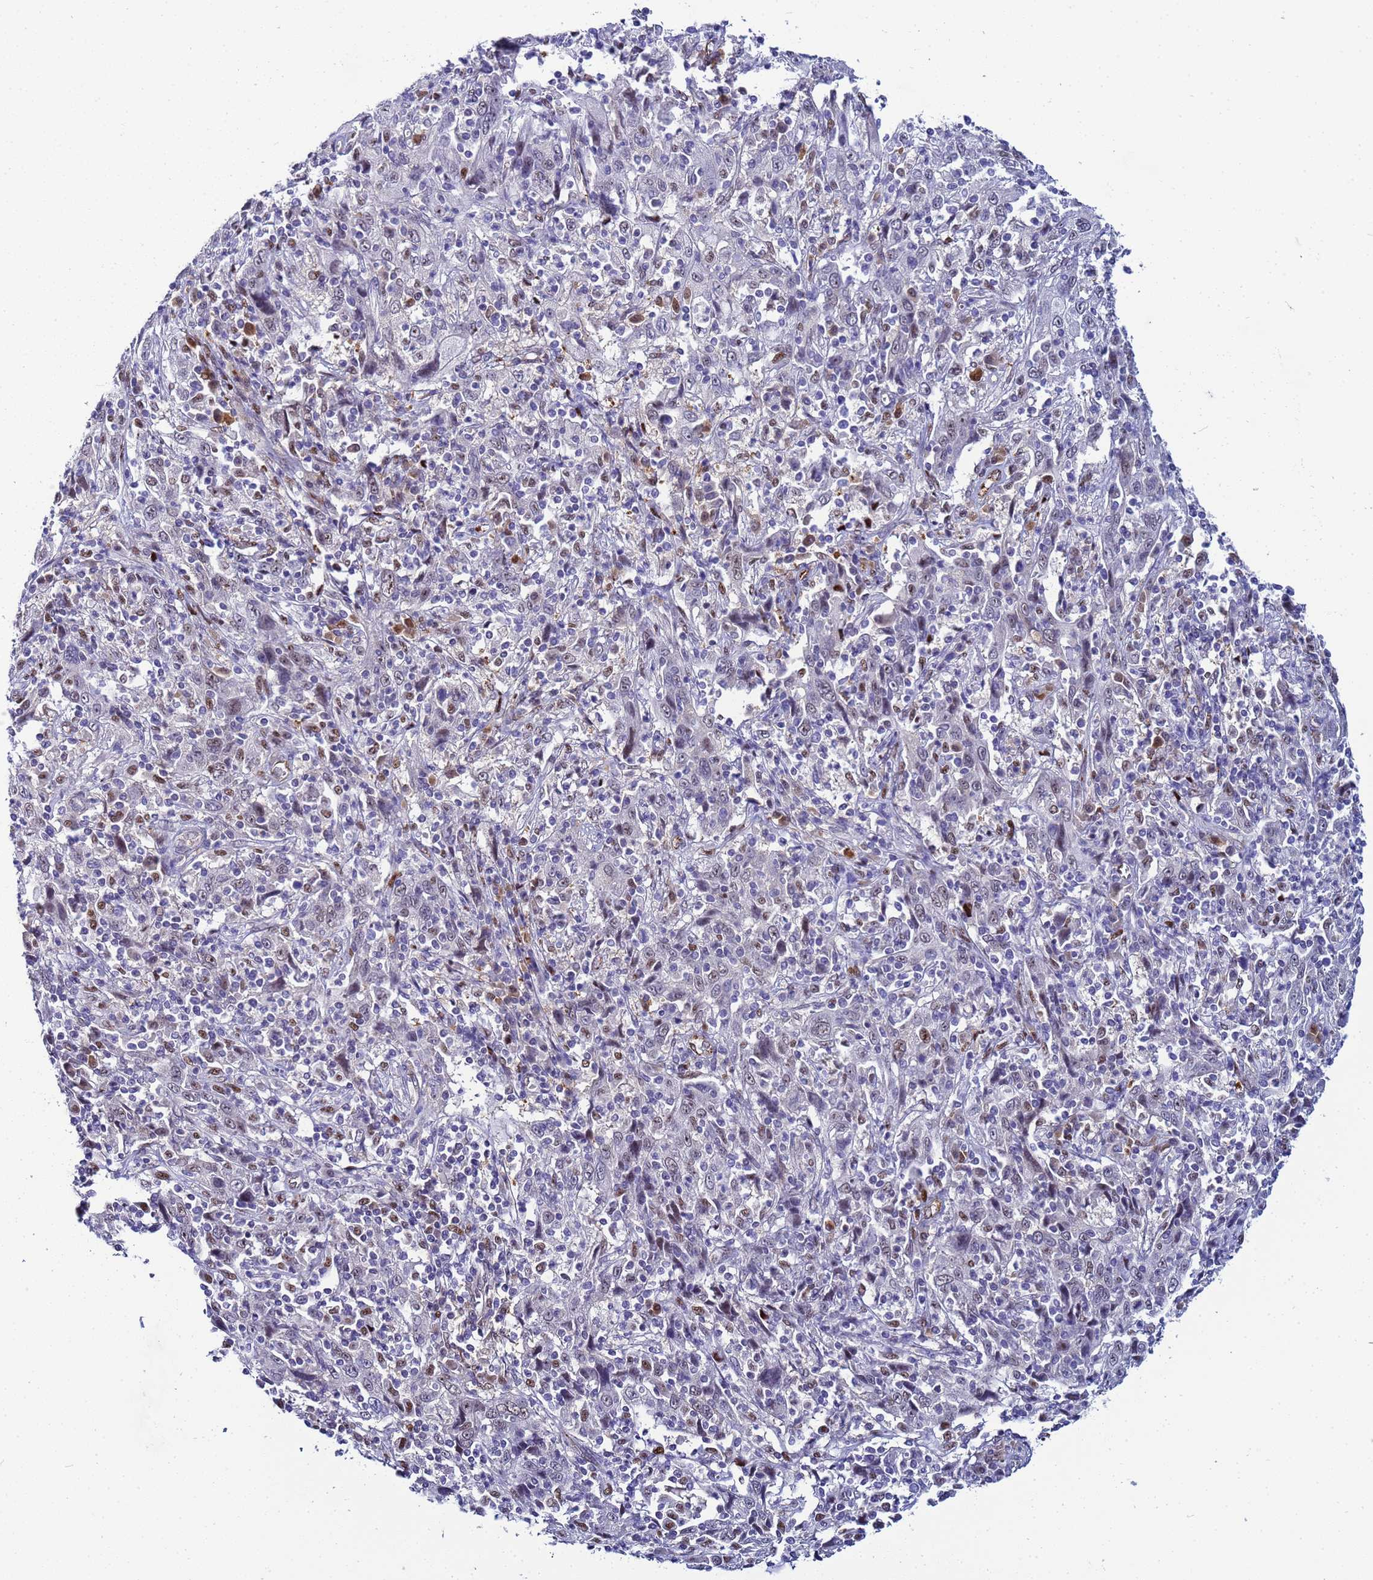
{"staining": {"intensity": "negative", "quantity": "none", "location": "none"}, "tissue": "cervical cancer", "cell_type": "Tumor cells", "image_type": "cancer", "snomed": [{"axis": "morphology", "description": "Squamous cell carcinoma, NOS"}, {"axis": "topography", "description": "Cervix"}], "caption": "This image is of cervical cancer (squamous cell carcinoma) stained with IHC to label a protein in brown with the nuclei are counter-stained blue. There is no positivity in tumor cells.", "gene": "SLC25A37", "patient": {"sex": "female", "age": 46}}